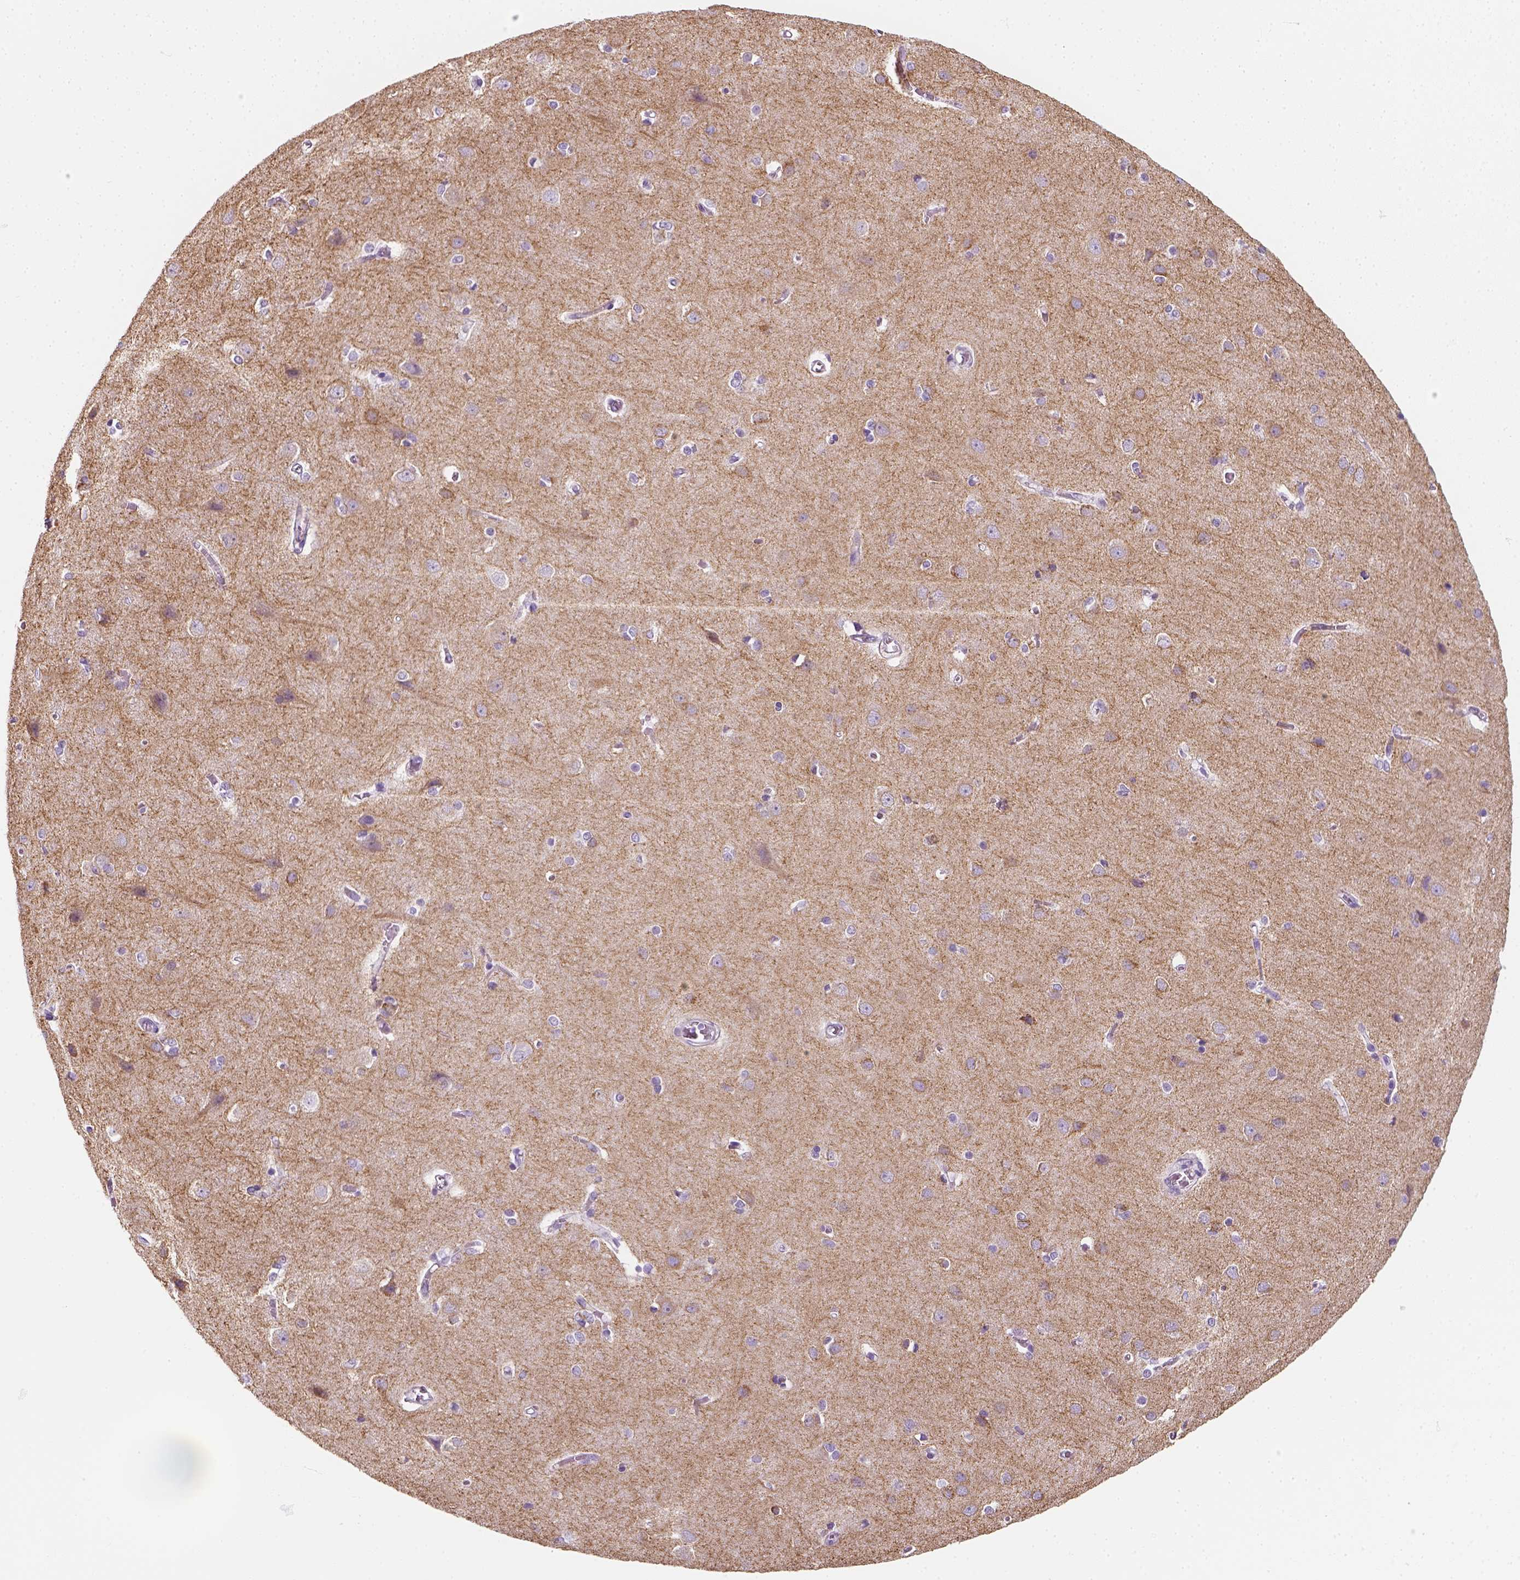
{"staining": {"intensity": "negative", "quantity": "none", "location": "none"}, "tissue": "cerebral cortex", "cell_type": "Endothelial cells", "image_type": "normal", "snomed": [{"axis": "morphology", "description": "Normal tissue, NOS"}, {"axis": "topography", "description": "Cerebral cortex"}], "caption": "Endothelial cells show no significant expression in unremarkable cerebral cortex. (Stains: DAB immunohistochemistry with hematoxylin counter stain, Microscopy: brightfield microscopy at high magnification).", "gene": "SLC12A5", "patient": {"sex": "male", "age": 37}}